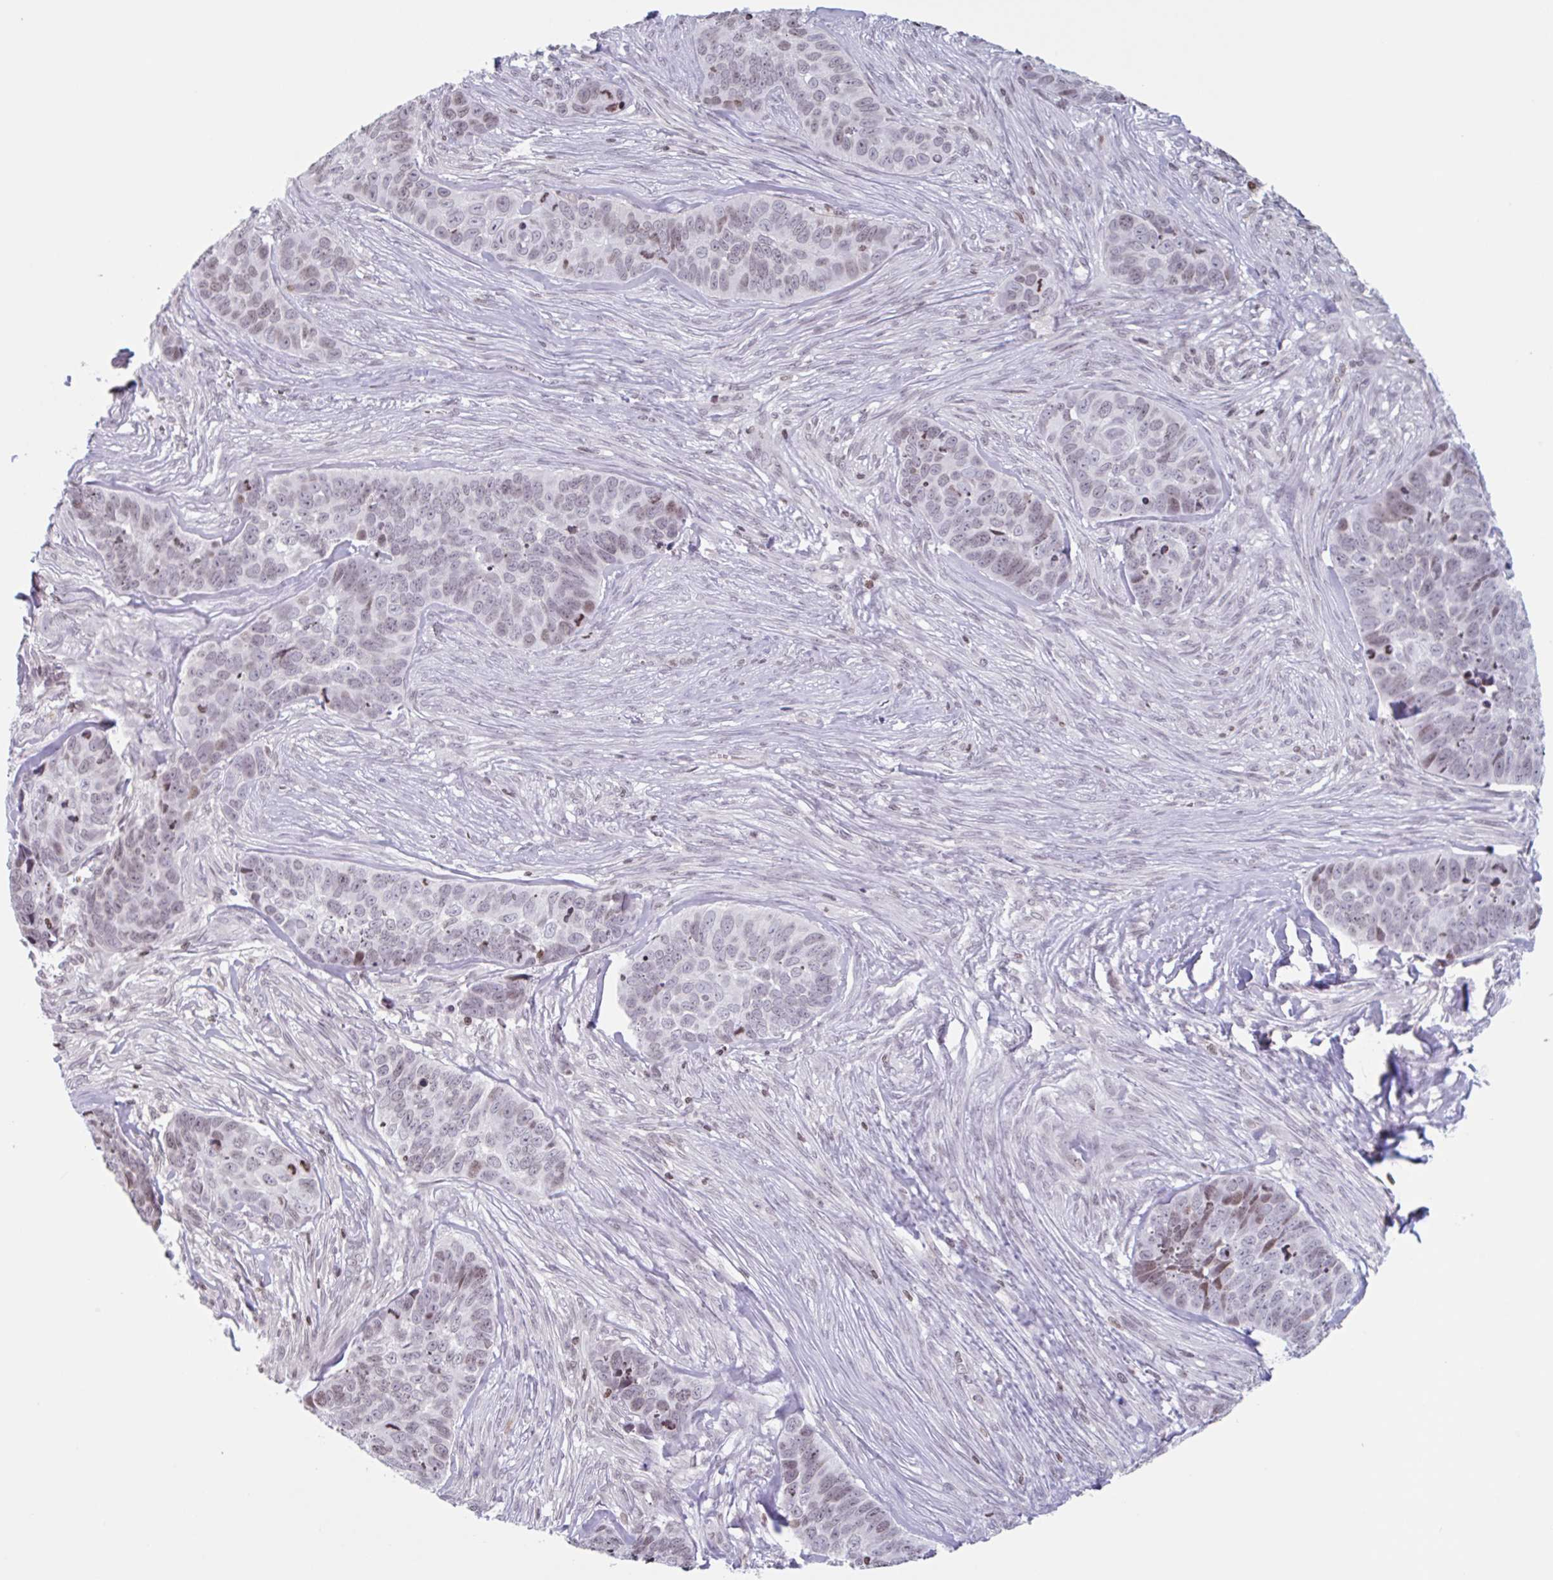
{"staining": {"intensity": "weak", "quantity": "25%-75%", "location": "nuclear"}, "tissue": "skin cancer", "cell_type": "Tumor cells", "image_type": "cancer", "snomed": [{"axis": "morphology", "description": "Basal cell carcinoma"}, {"axis": "topography", "description": "Skin"}], "caption": "Skin cancer stained with DAB (3,3'-diaminobenzidine) IHC shows low levels of weak nuclear positivity in about 25%-75% of tumor cells.", "gene": "NOL6", "patient": {"sex": "female", "age": 82}}